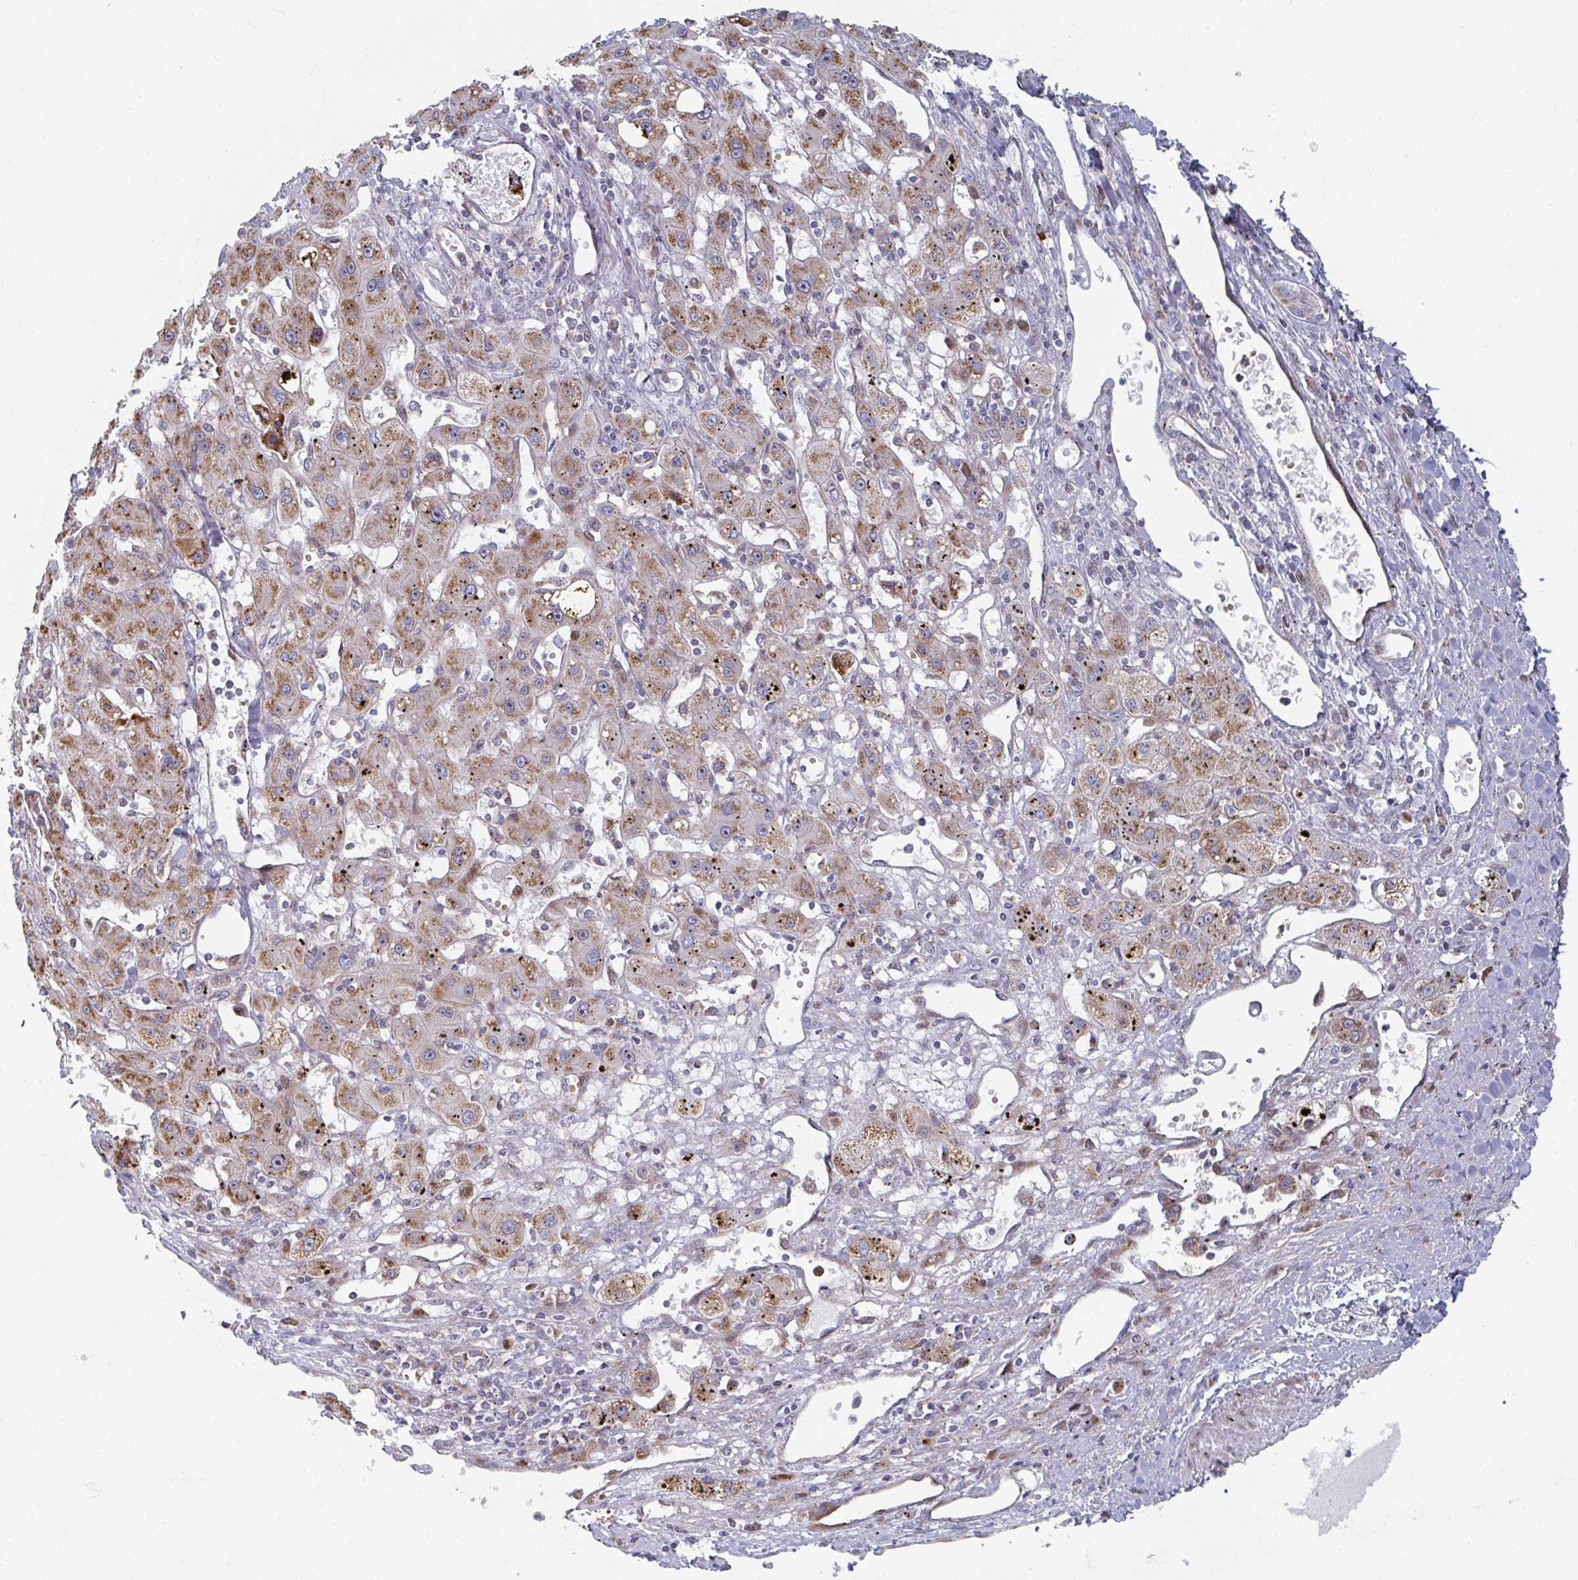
{"staining": {"intensity": "moderate", "quantity": ">75%", "location": "cytoplasmic/membranous"}, "tissue": "liver cancer", "cell_type": "Tumor cells", "image_type": "cancer", "snomed": [{"axis": "morphology", "description": "Carcinoma, Hepatocellular, NOS"}, {"axis": "topography", "description": "Liver"}], "caption": "High-magnification brightfield microscopy of hepatocellular carcinoma (liver) stained with DAB (3,3'-diaminobenzidine) (brown) and counterstained with hematoxylin (blue). tumor cells exhibit moderate cytoplasmic/membranous expression is appreciated in about>75% of cells.", "gene": "ZNF644", "patient": {"sex": "male", "age": 72}}